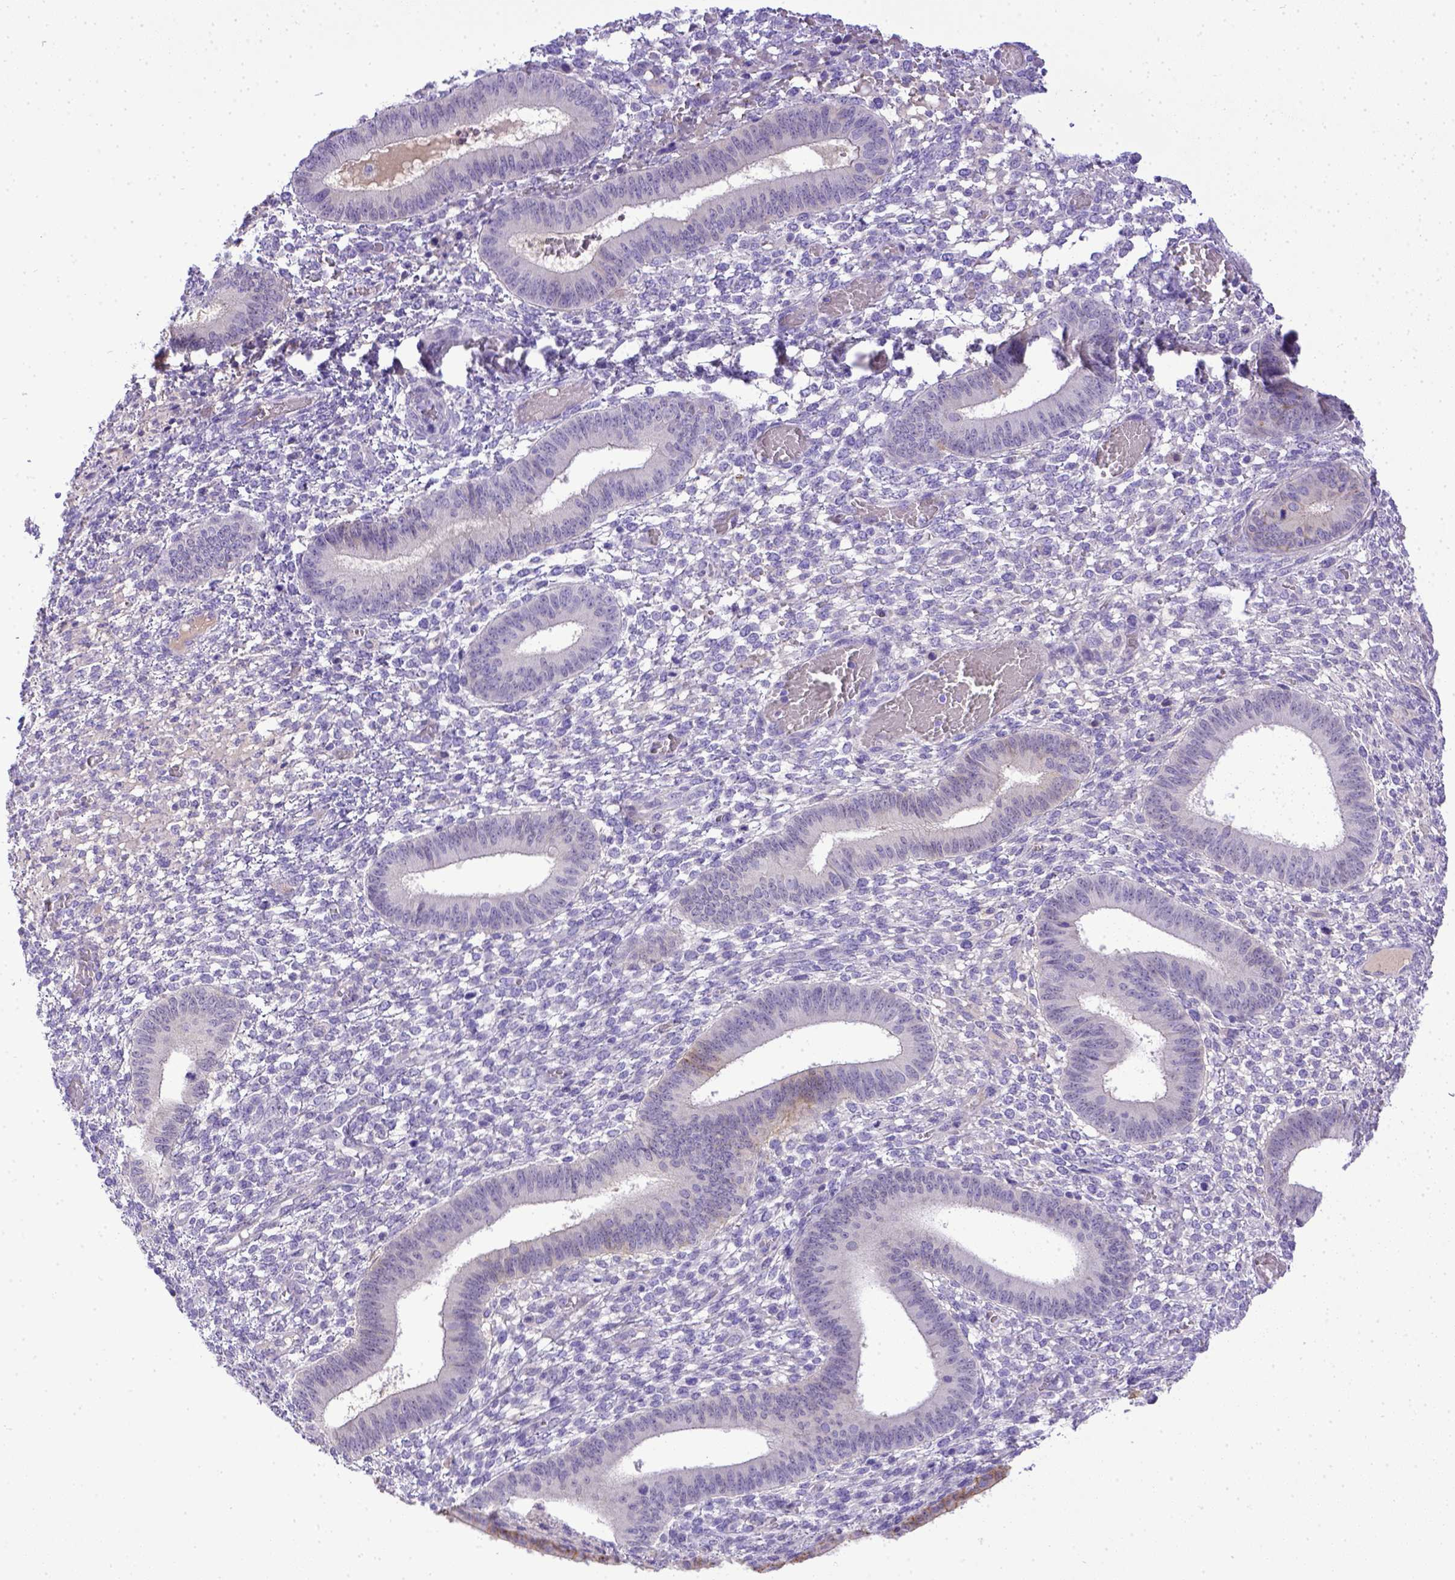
{"staining": {"intensity": "negative", "quantity": "none", "location": "none"}, "tissue": "endometrium", "cell_type": "Cells in endometrial stroma", "image_type": "normal", "snomed": [{"axis": "morphology", "description": "Normal tissue, NOS"}, {"axis": "topography", "description": "Endometrium"}], "caption": "Cells in endometrial stroma show no significant positivity in normal endometrium.", "gene": "BTN1A1", "patient": {"sex": "female", "age": 42}}